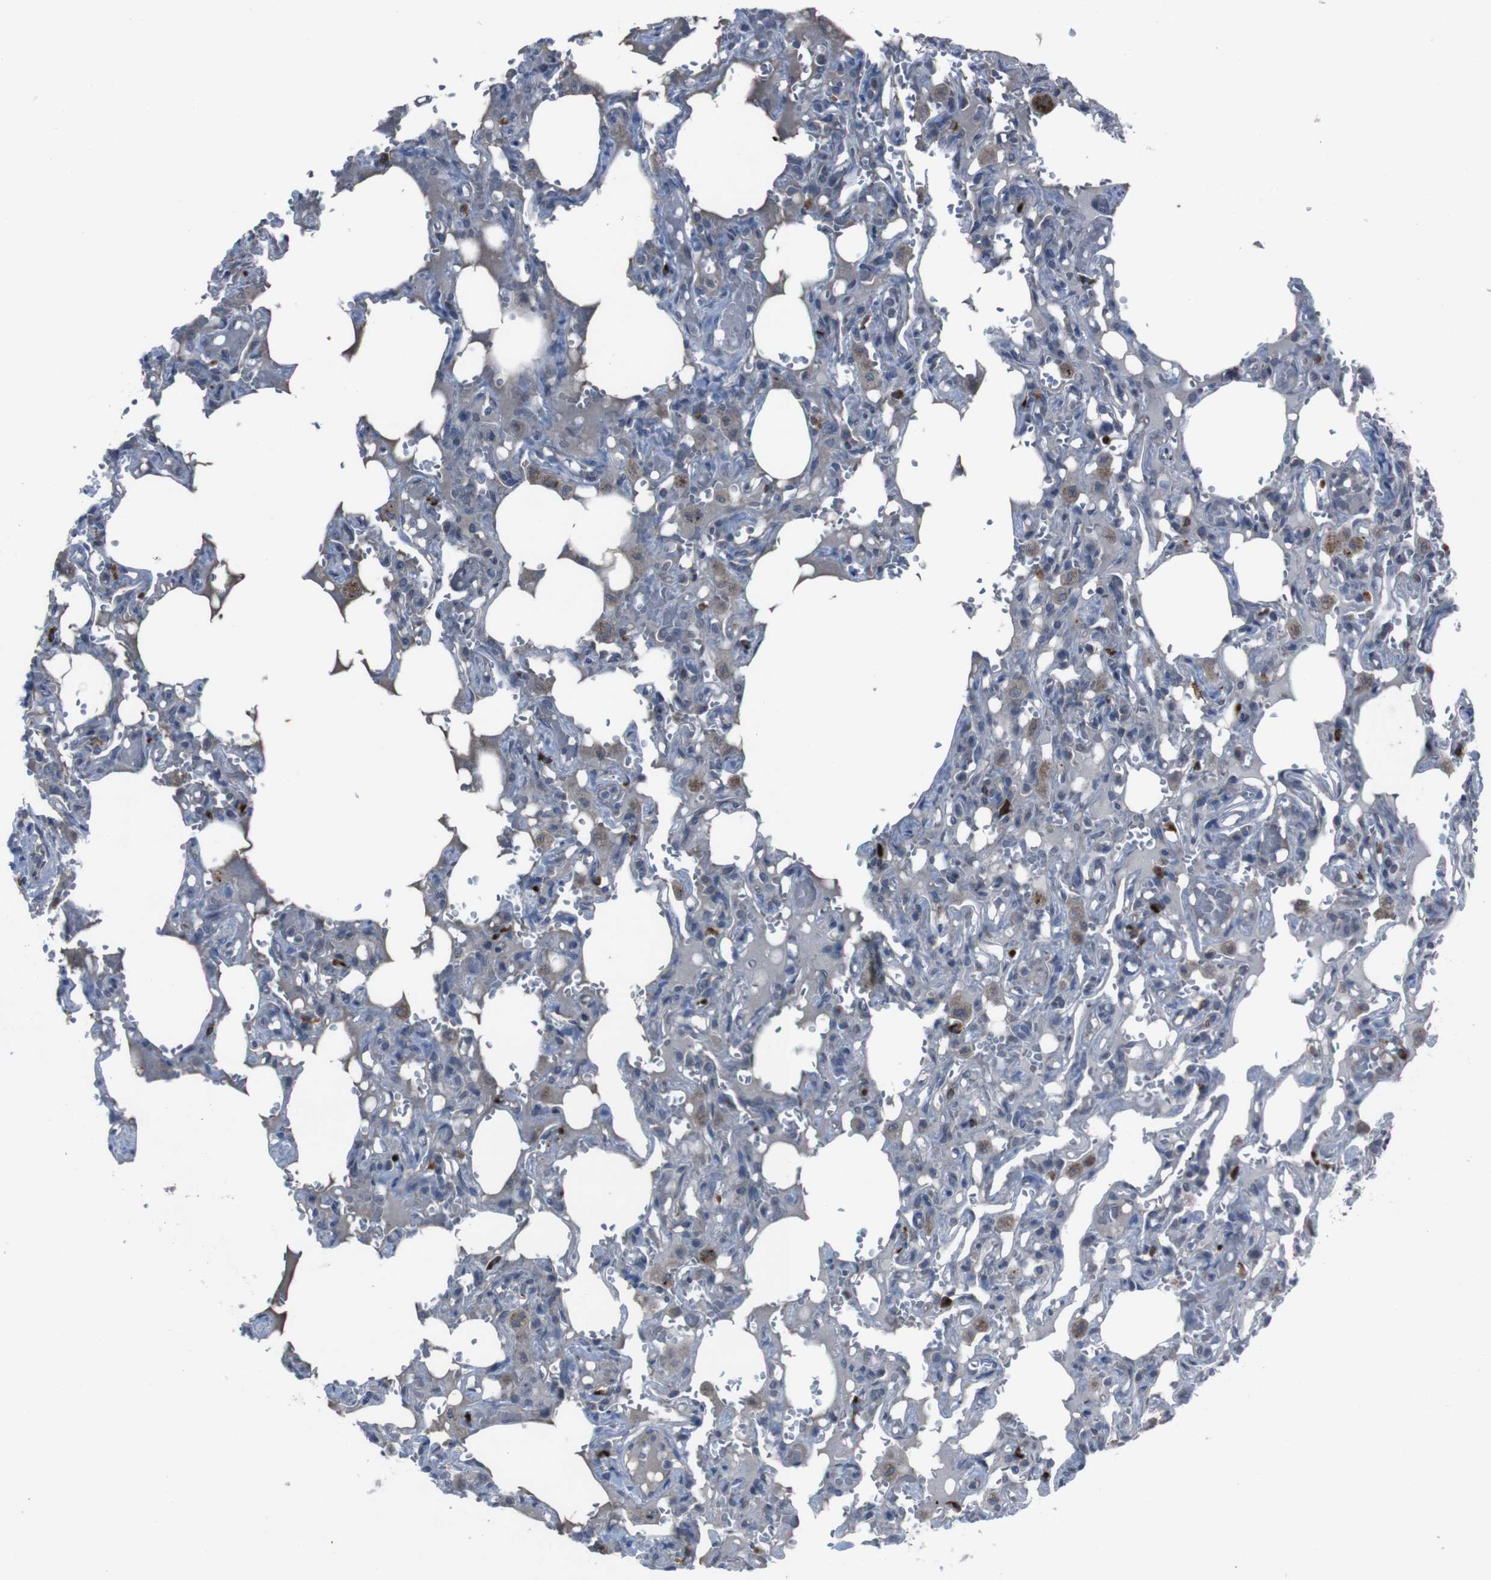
{"staining": {"intensity": "negative", "quantity": "none", "location": "none"}, "tissue": "lung", "cell_type": "Alveolar cells", "image_type": "normal", "snomed": [{"axis": "morphology", "description": "Normal tissue, NOS"}, {"axis": "topography", "description": "Lung"}], "caption": "This is an immunohistochemistry (IHC) image of benign human lung. There is no expression in alveolar cells.", "gene": "EFNA5", "patient": {"sex": "male", "age": 21}}